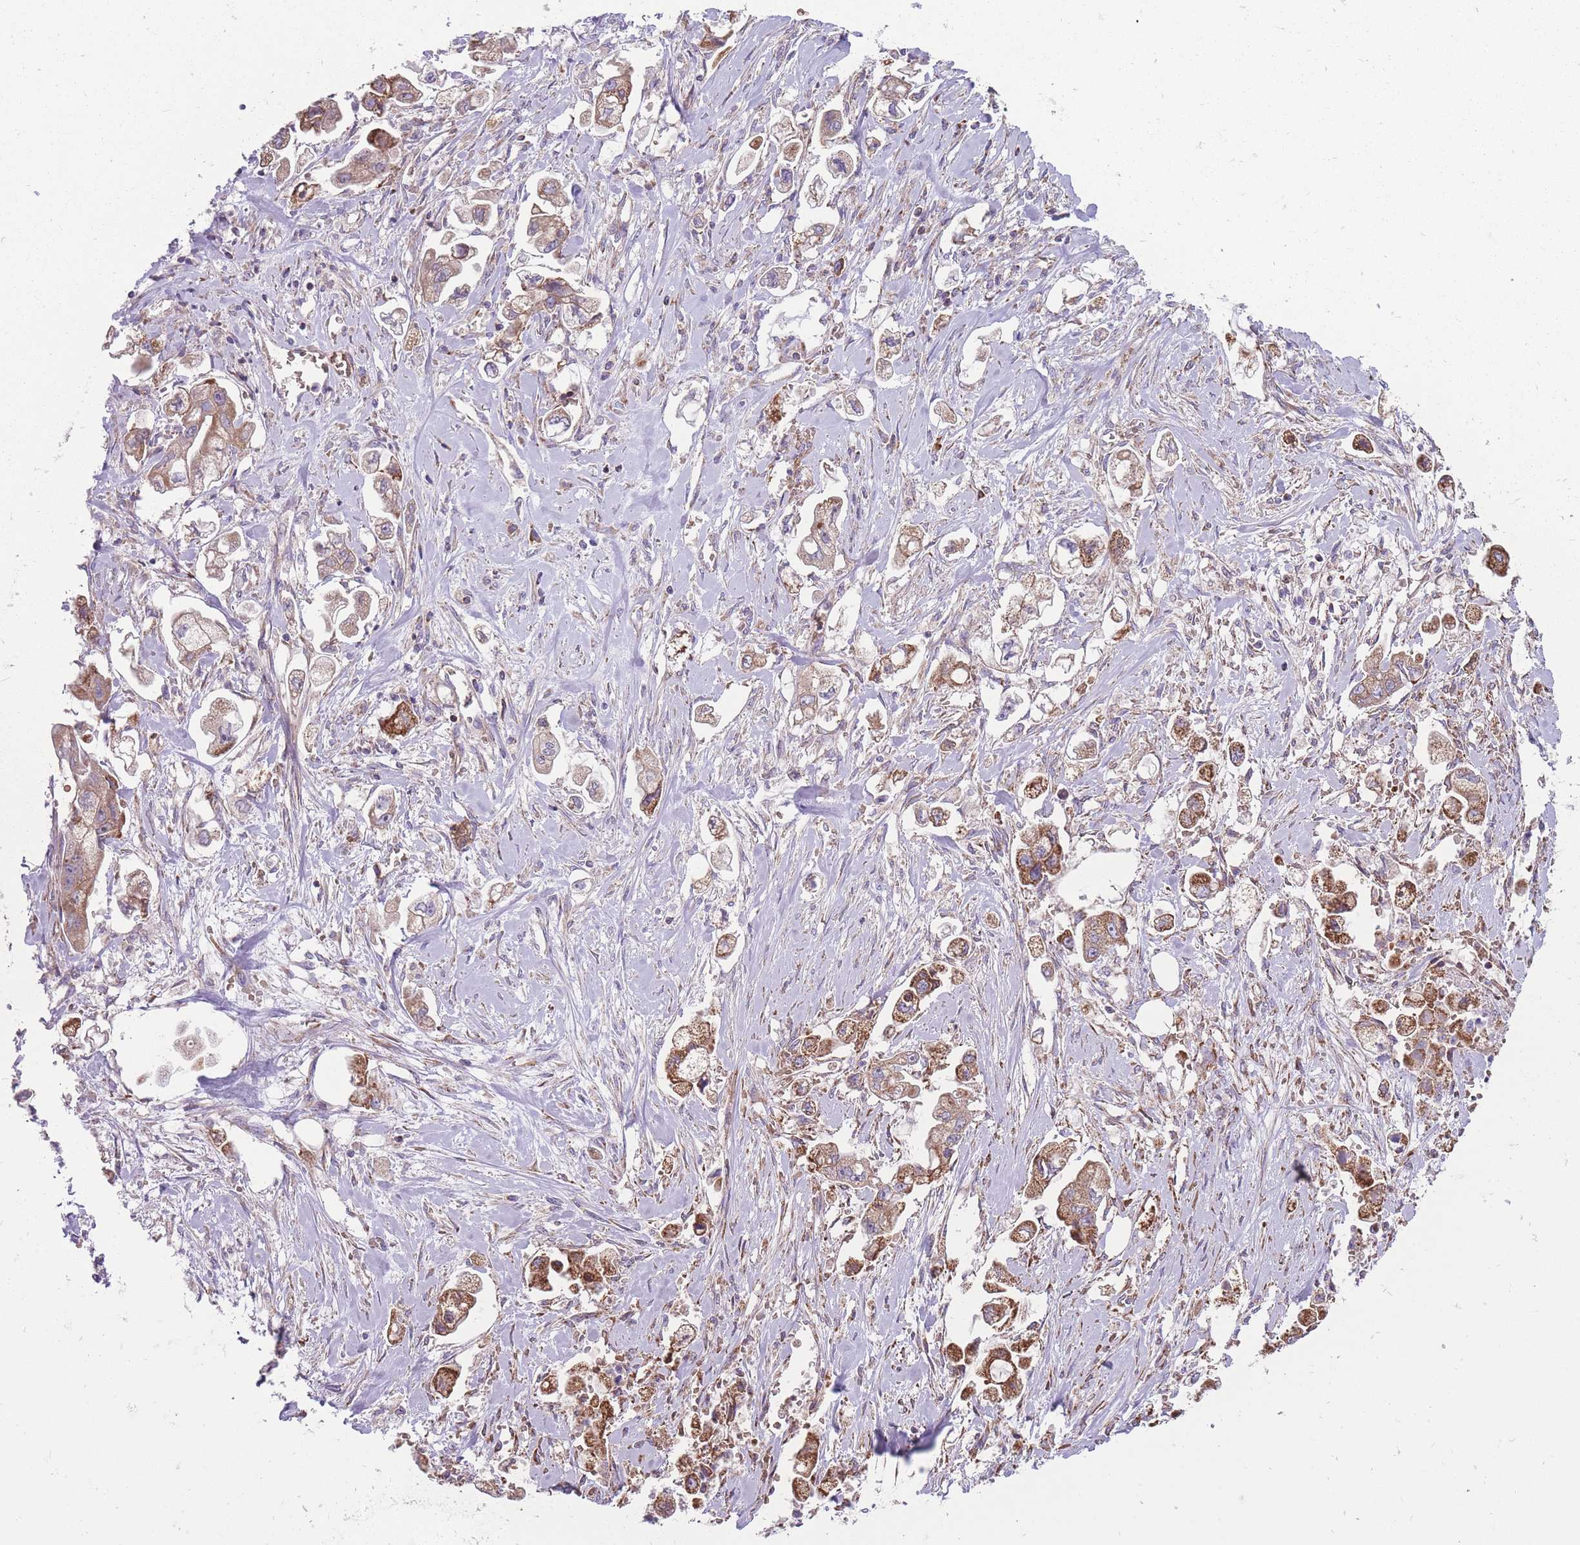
{"staining": {"intensity": "moderate", "quantity": ">75%", "location": "cytoplasmic/membranous"}, "tissue": "stomach cancer", "cell_type": "Tumor cells", "image_type": "cancer", "snomed": [{"axis": "morphology", "description": "Adenocarcinoma, NOS"}, {"axis": "topography", "description": "Stomach"}], "caption": "Stomach cancer stained for a protein (brown) shows moderate cytoplasmic/membranous positive expression in approximately >75% of tumor cells.", "gene": "ANKRD10", "patient": {"sex": "male", "age": 62}}